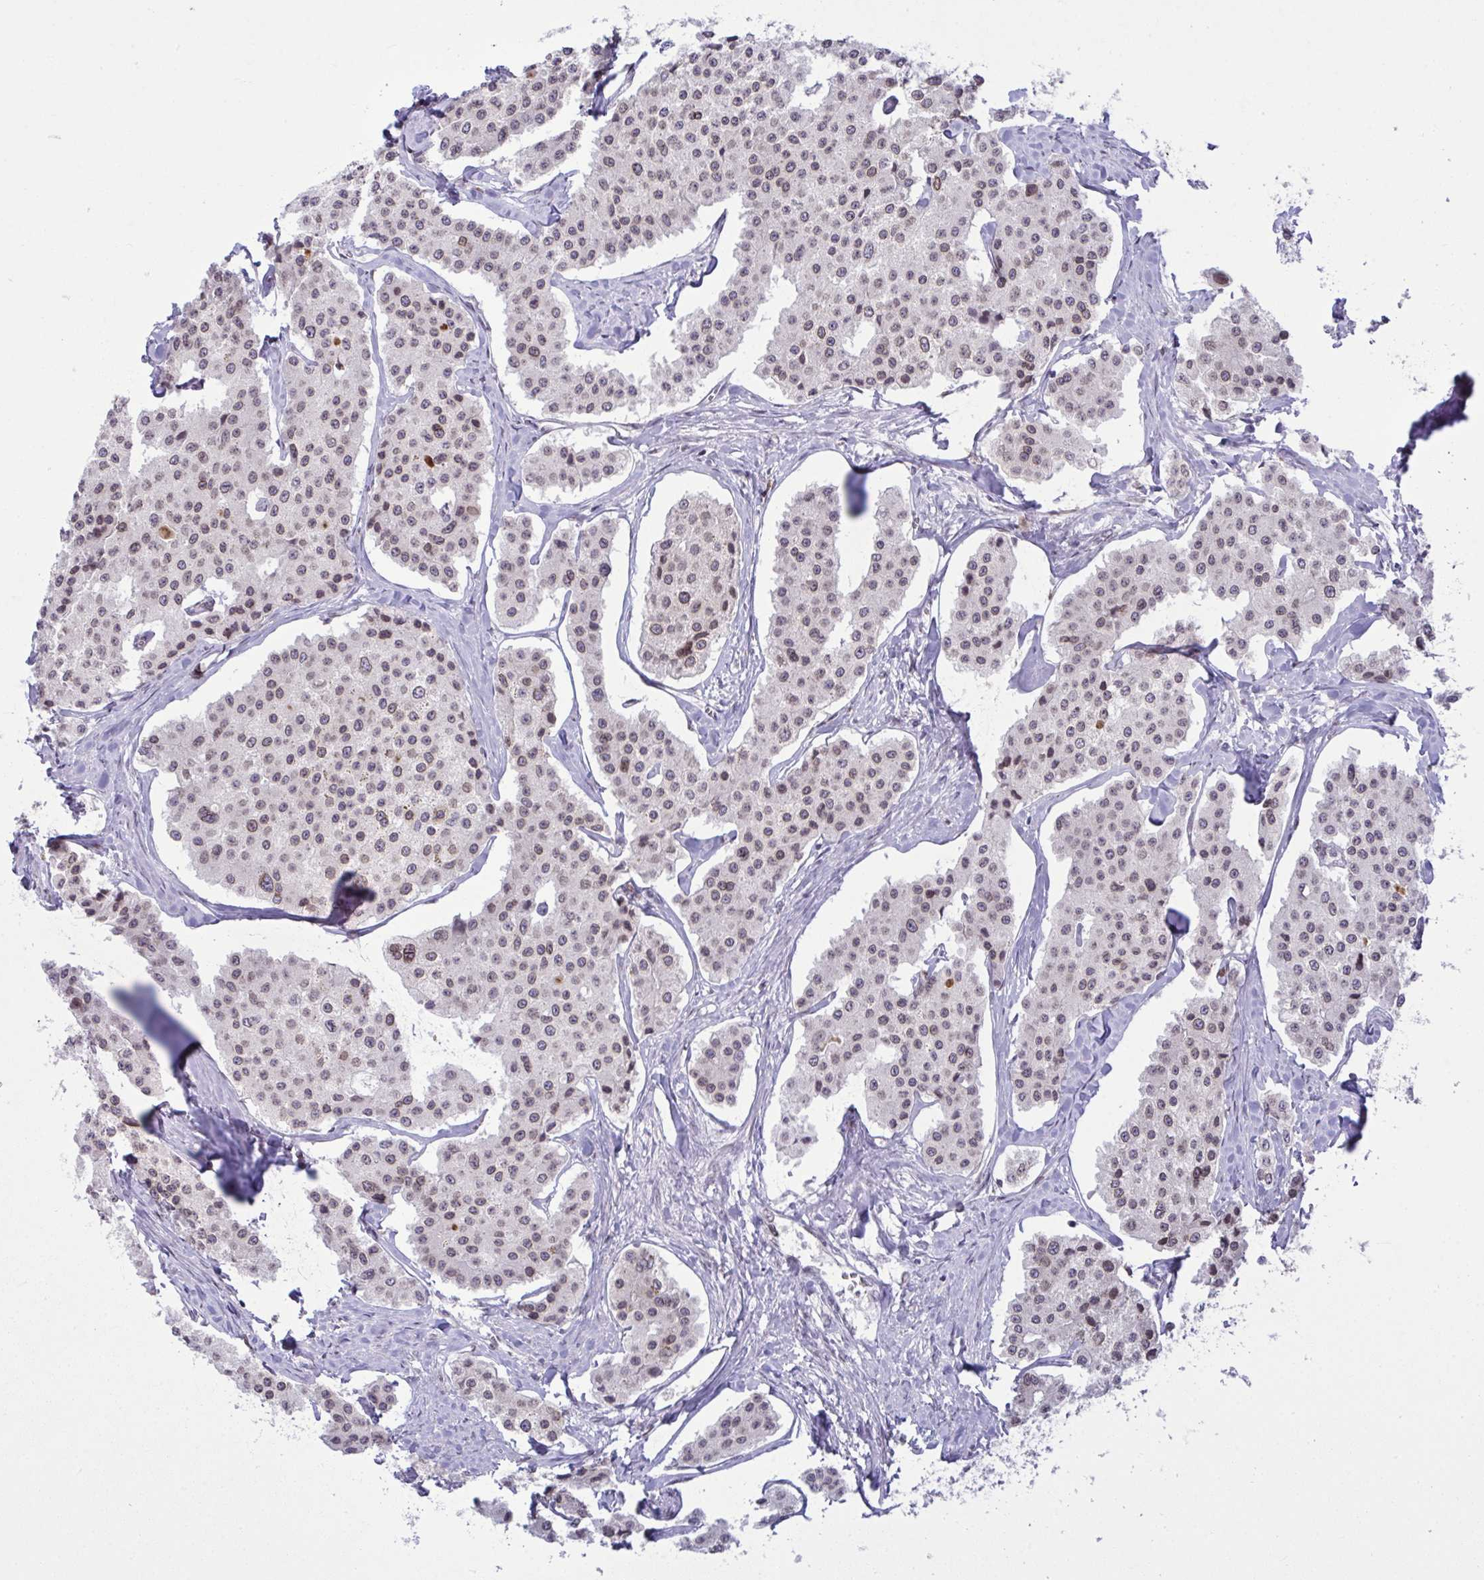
{"staining": {"intensity": "weak", "quantity": "25%-75%", "location": "cytoplasmic/membranous,nuclear"}, "tissue": "carcinoid", "cell_type": "Tumor cells", "image_type": "cancer", "snomed": [{"axis": "morphology", "description": "Carcinoid, malignant, NOS"}, {"axis": "topography", "description": "Small intestine"}], "caption": "Malignant carcinoid tissue shows weak cytoplasmic/membranous and nuclear expression in about 25%-75% of tumor cells, visualized by immunohistochemistry. (Brightfield microscopy of DAB IHC at high magnification).", "gene": "RANBP2", "patient": {"sex": "female", "age": 65}}